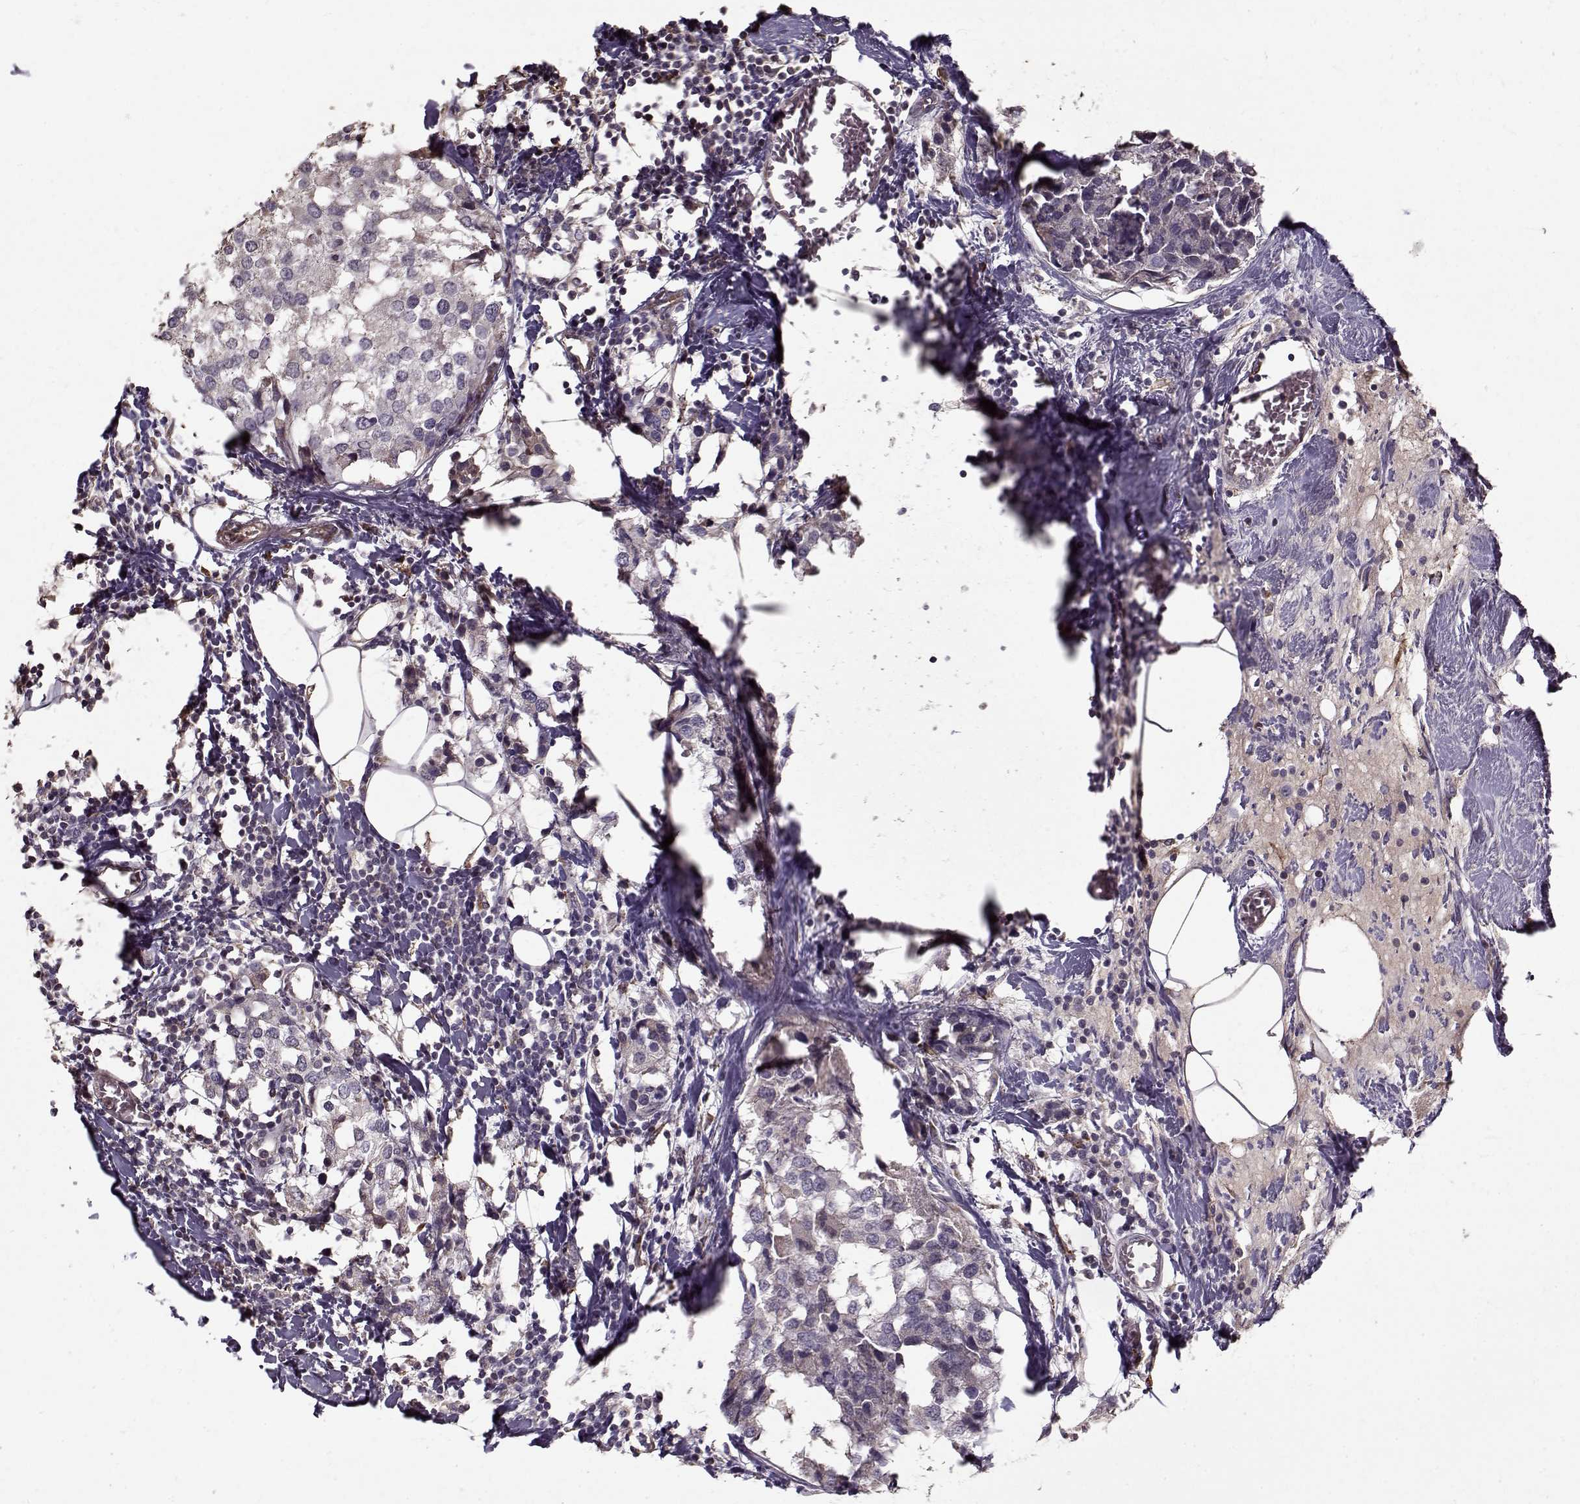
{"staining": {"intensity": "negative", "quantity": "none", "location": "none"}, "tissue": "breast cancer", "cell_type": "Tumor cells", "image_type": "cancer", "snomed": [{"axis": "morphology", "description": "Lobular carcinoma"}, {"axis": "topography", "description": "Breast"}], "caption": "Immunohistochemical staining of human breast cancer reveals no significant expression in tumor cells.", "gene": "LAMA2", "patient": {"sex": "female", "age": 59}}